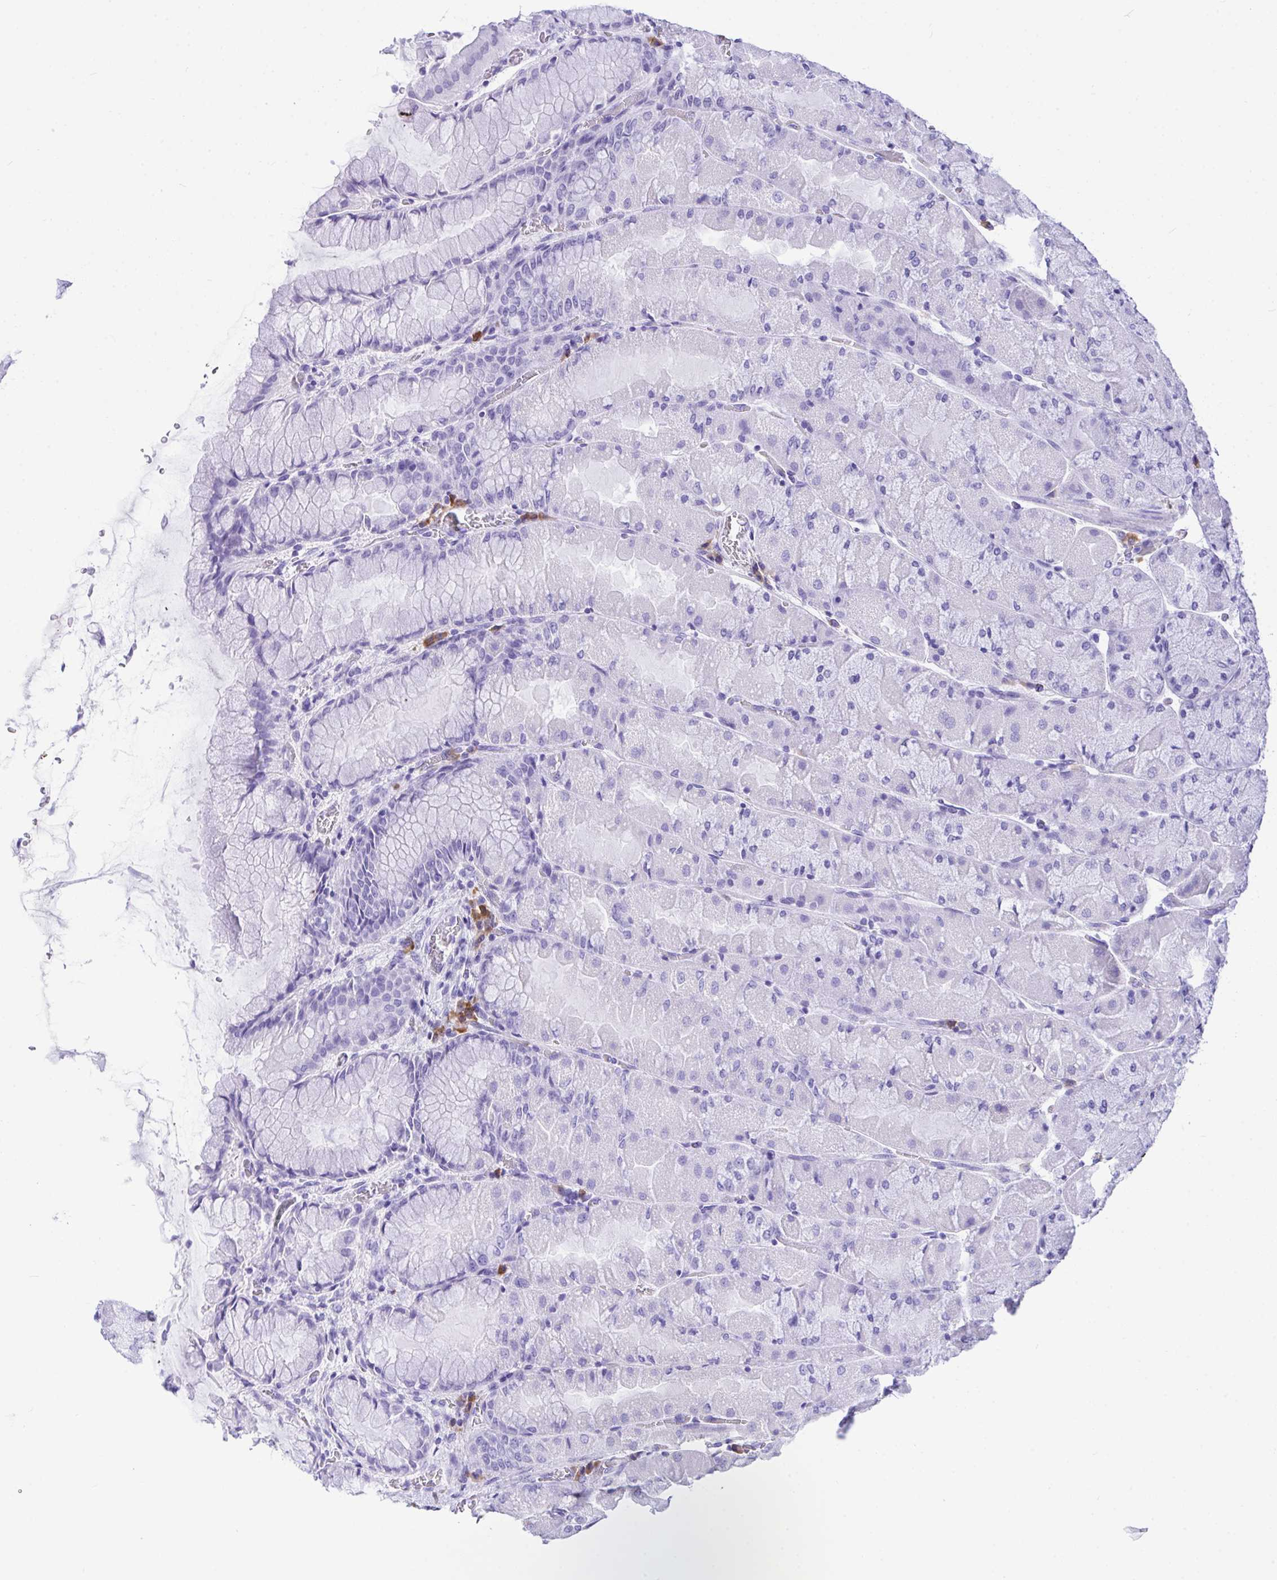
{"staining": {"intensity": "negative", "quantity": "none", "location": "none"}, "tissue": "stomach", "cell_type": "Glandular cells", "image_type": "normal", "snomed": [{"axis": "morphology", "description": "Normal tissue, NOS"}, {"axis": "topography", "description": "Stomach"}], "caption": "Stomach stained for a protein using IHC displays no staining glandular cells.", "gene": "BEST4", "patient": {"sex": "female", "age": 61}}